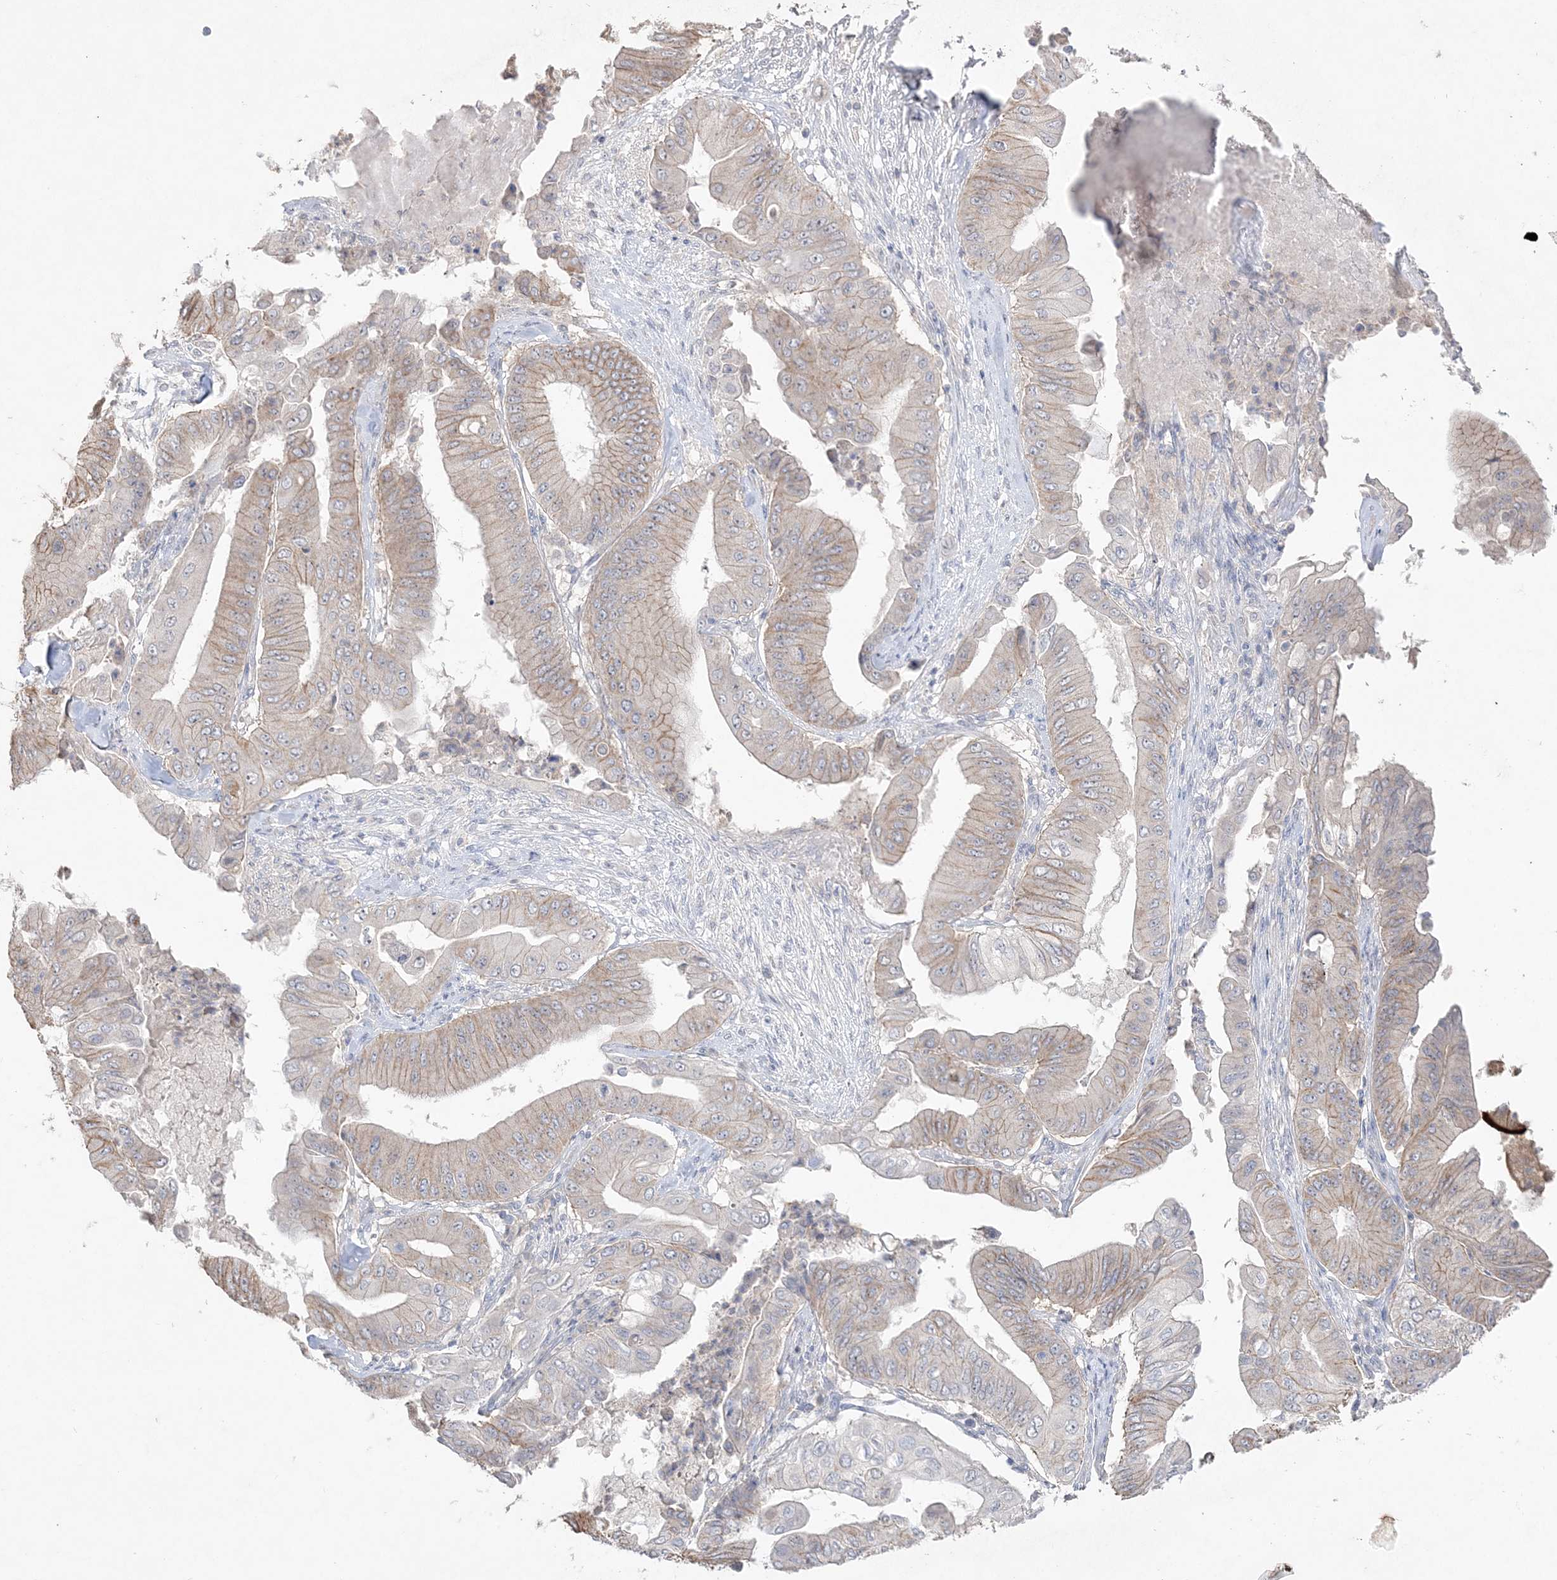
{"staining": {"intensity": "weak", "quantity": "25%-75%", "location": "cytoplasmic/membranous"}, "tissue": "pancreatic cancer", "cell_type": "Tumor cells", "image_type": "cancer", "snomed": [{"axis": "morphology", "description": "Adenocarcinoma, NOS"}, {"axis": "topography", "description": "Pancreas"}], "caption": "Immunohistochemistry histopathology image of neoplastic tissue: human pancreatic cancer (adenocarcinoma) stained using IHC displays low levels of weak protein expression localized specifically in the cytoplasmic/membranous of tumor cells, appearing as a cytoplasmic/membranous brown color.", "gene": "SH3BP4", "patient": {"sex": "female", "age": 77}}